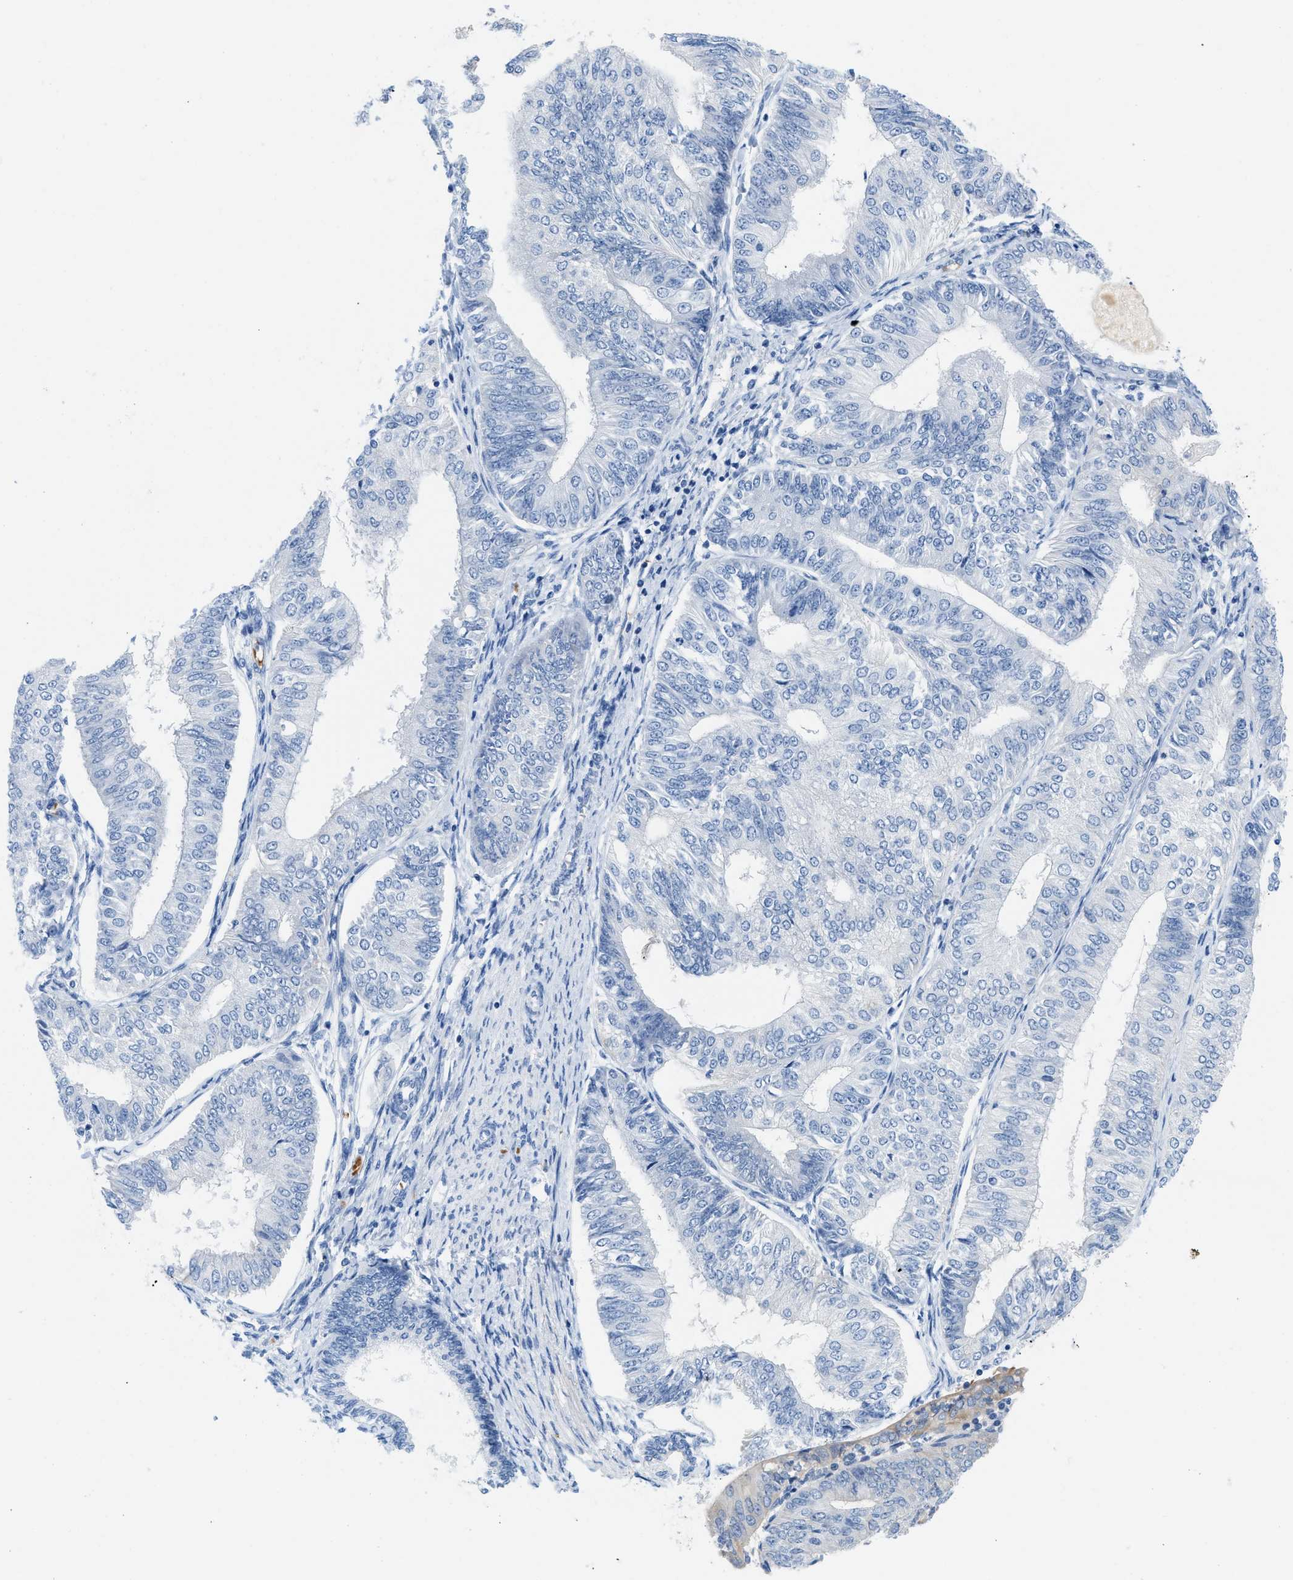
{"staining": {"intensity": "negative", "quantity": "none", "location": "none"}, "tissue": "endometrial cancer", "cell_type": "Tumor cells", "image_type": "cancer", "snomed": [{"axis": "morphology", "description": "Adenocarcinoma, NOS"}, {"axis": "topography", "description": "Endometrium"}], "caption": "An immunohistochemistry (IHC) histopathology image of endometrial cancer is shown. There is no staining in tumor cells of endometrial cancer. Nuclei are stained in blue.", "gene": "BPGM", "patient": {"sex": "female", "age": 58}}